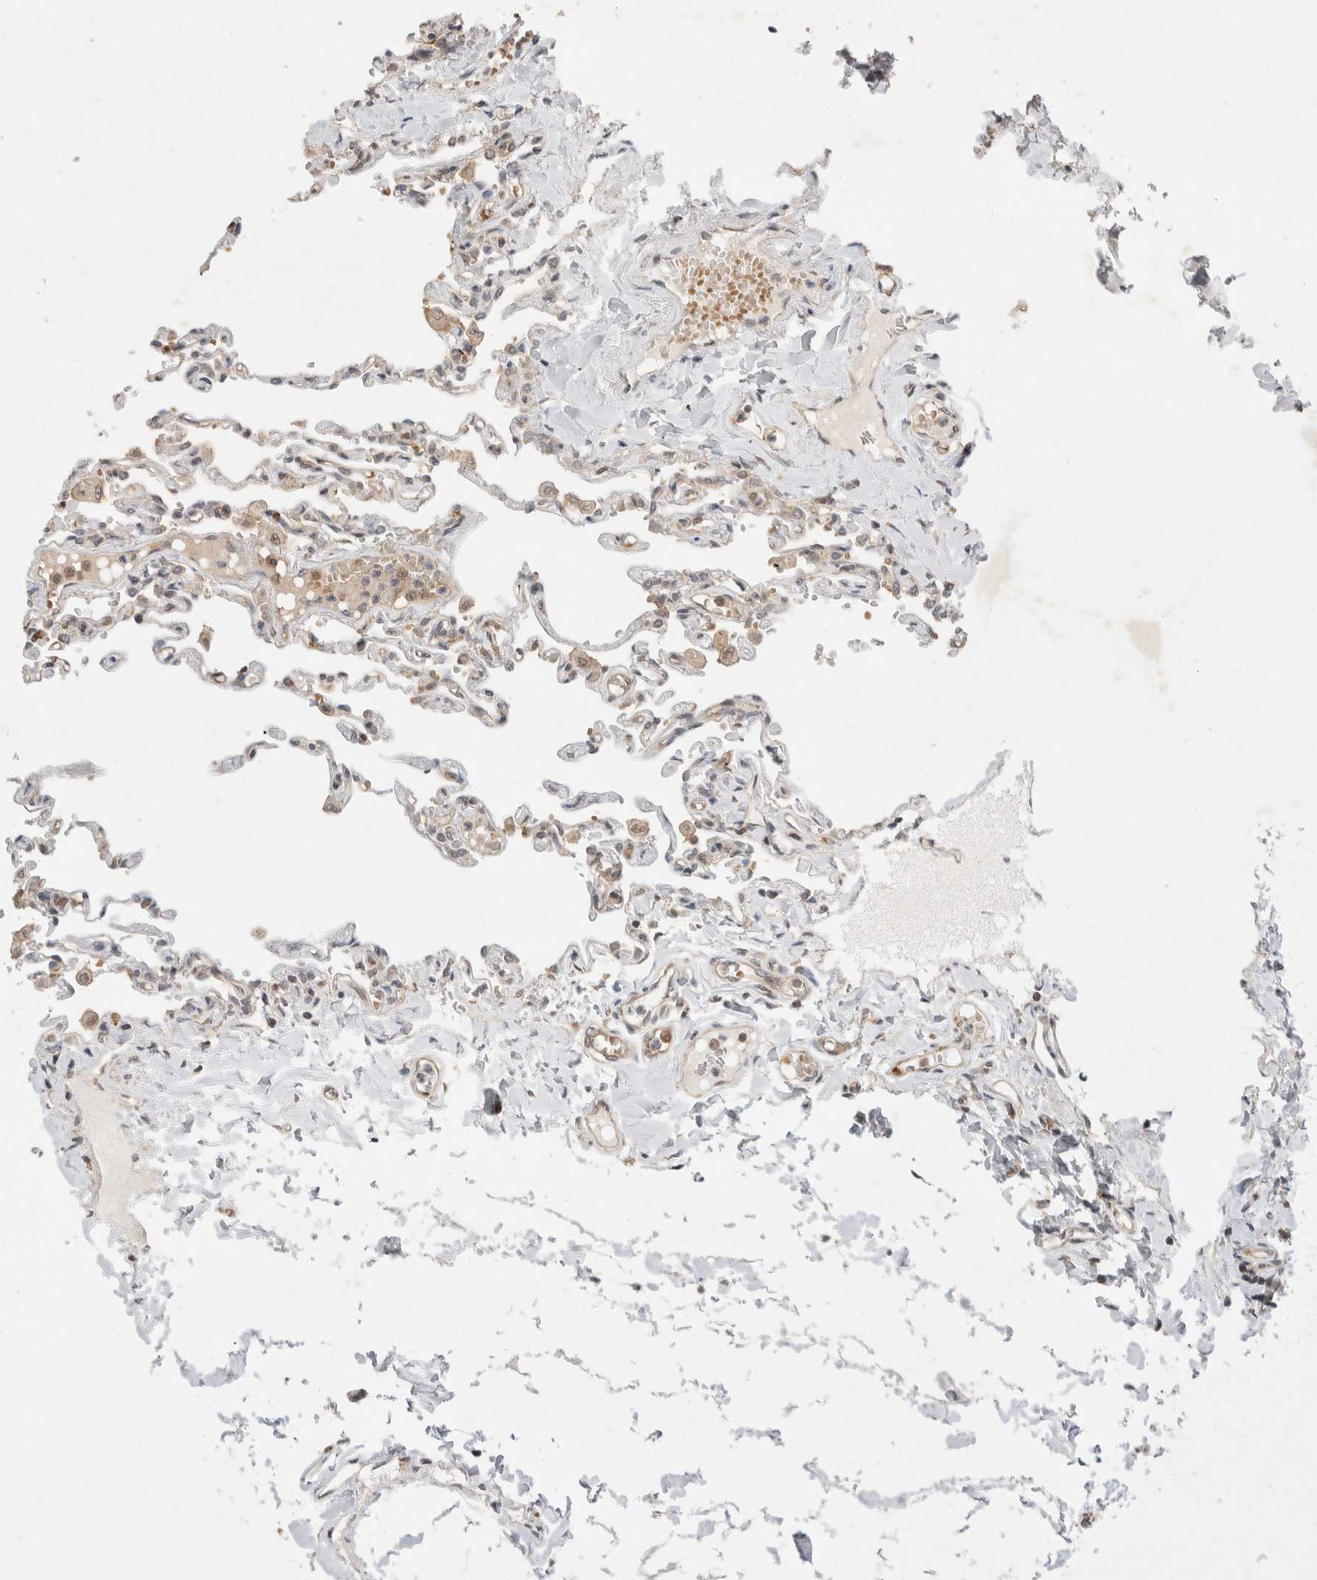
{"staining": {"intensity": "weak", "quantity": "25%-75%", "location": "cytoplasmic/membranous"}, "tissue": "lung", "cell_type": "Alveolar cells", "image_type": "normal", "snomed": [{"axis": "morphology", "description": "Normal tissue, NOS"}, {"axis": "topography", "description": "Lung"}], "caption": "Protein expression analysis of normal lung reveals weak cytoplasmic/membranous expression in approximately 25%-75% of alveolar cells. The staining was performed using DAB, with brown indicating positive protein expression. Nuclei are stained blue with hematoxylin.", "gene": "EIF3E", "patient": {"sex": "male", "age": 21}}